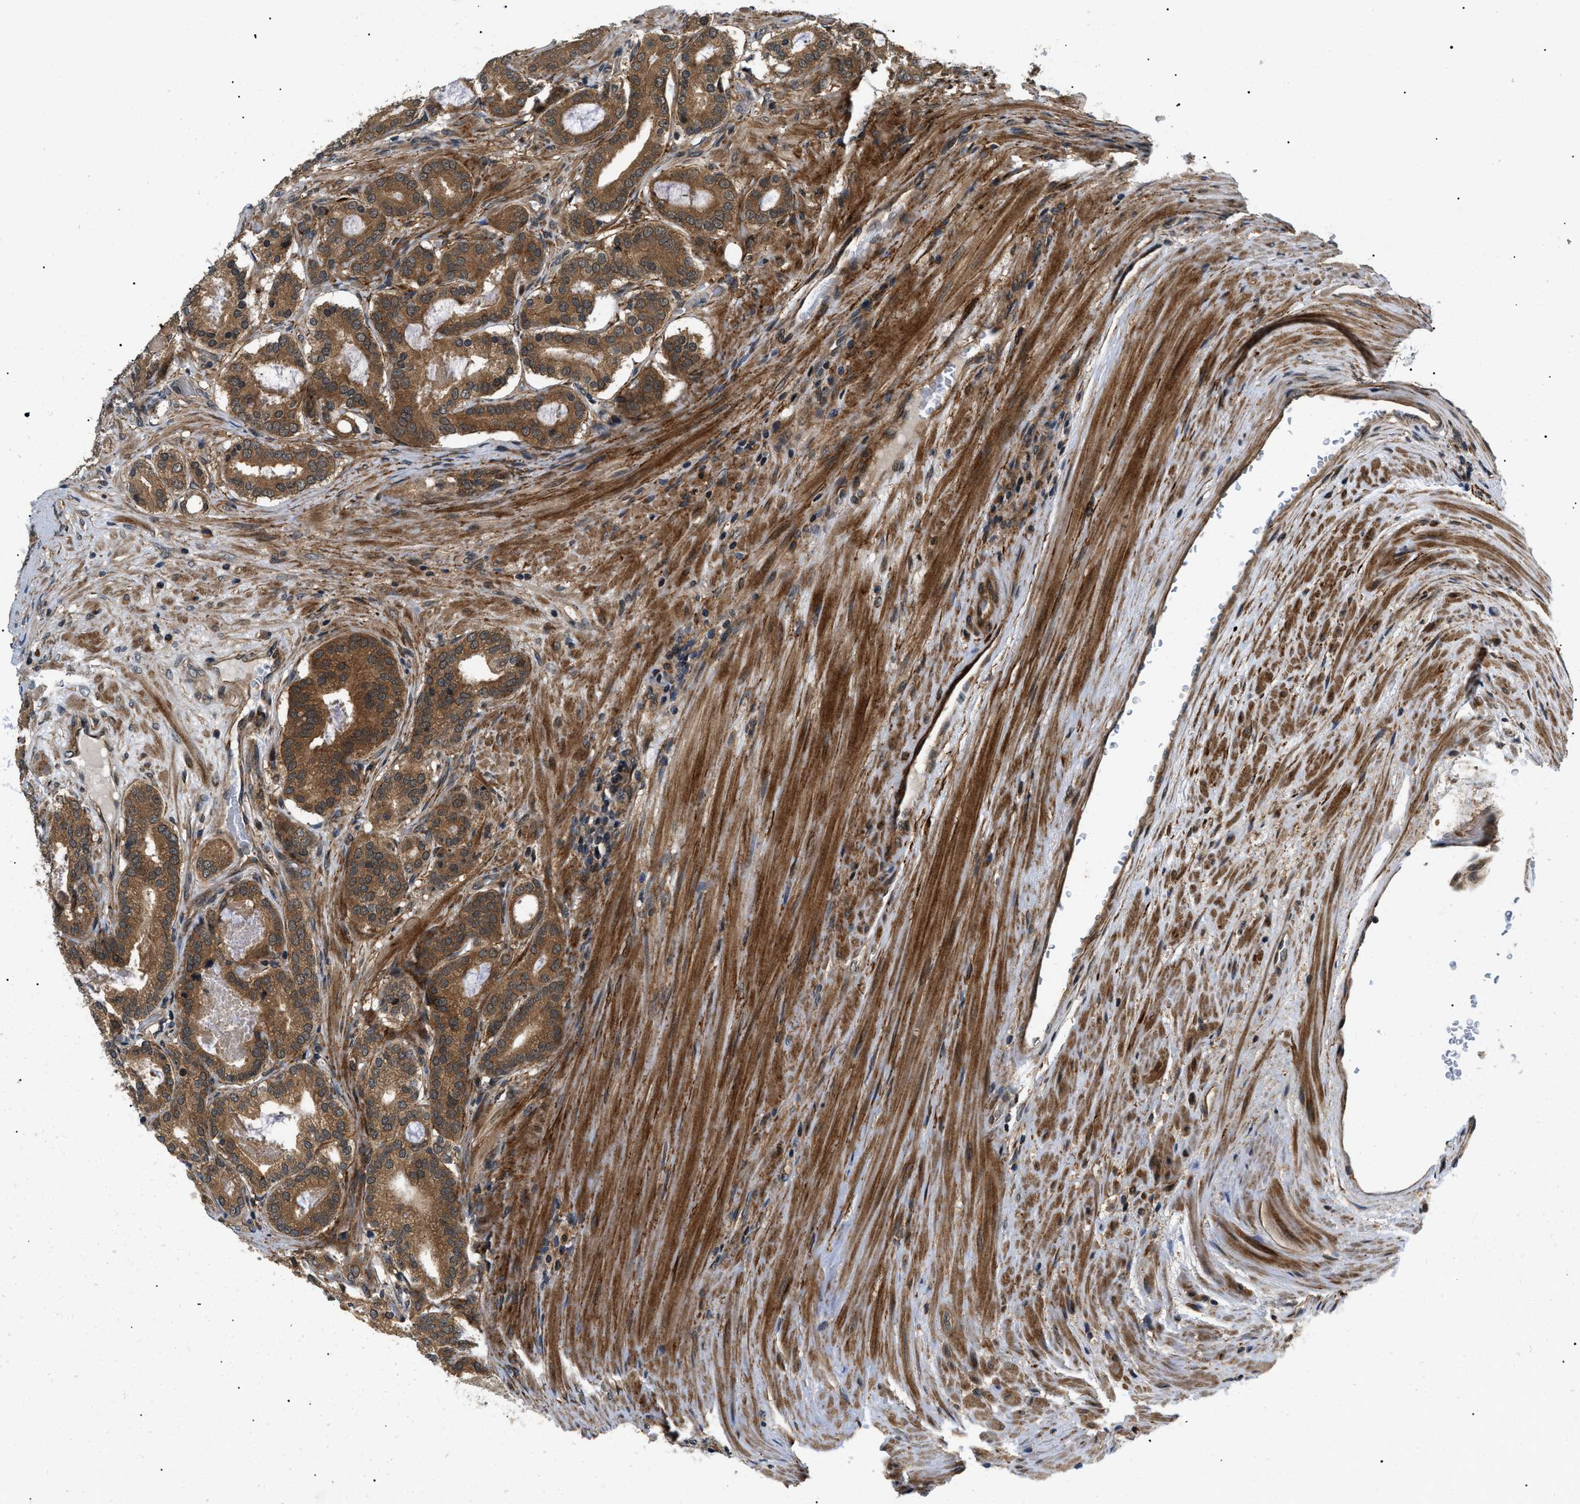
{"staining": {"intensity": "moderate", "quantity": ">75%", "location": "cytoplasmic/membranous"}, "tissue": "prostate cancer", "cell_type": "Tumor cells", "image_type": "cancer", "snomed": [{"axis": "morphology", "description": "Adenocarcinoma, High grade"}, {"axis": "topography", "description": "Prostate"}], "caption": "Immunohistochemistry (IHC) photomicrograph of human prostate adenocarcinoma (high-grade) stained for a protein (brown), which reveals medium levels of moderate cytoplasmic/membranous staining in approximately >75% of tumor cells.", "gene": "ATP6AP1", "patient": {"sex": "male", "age": 60}}